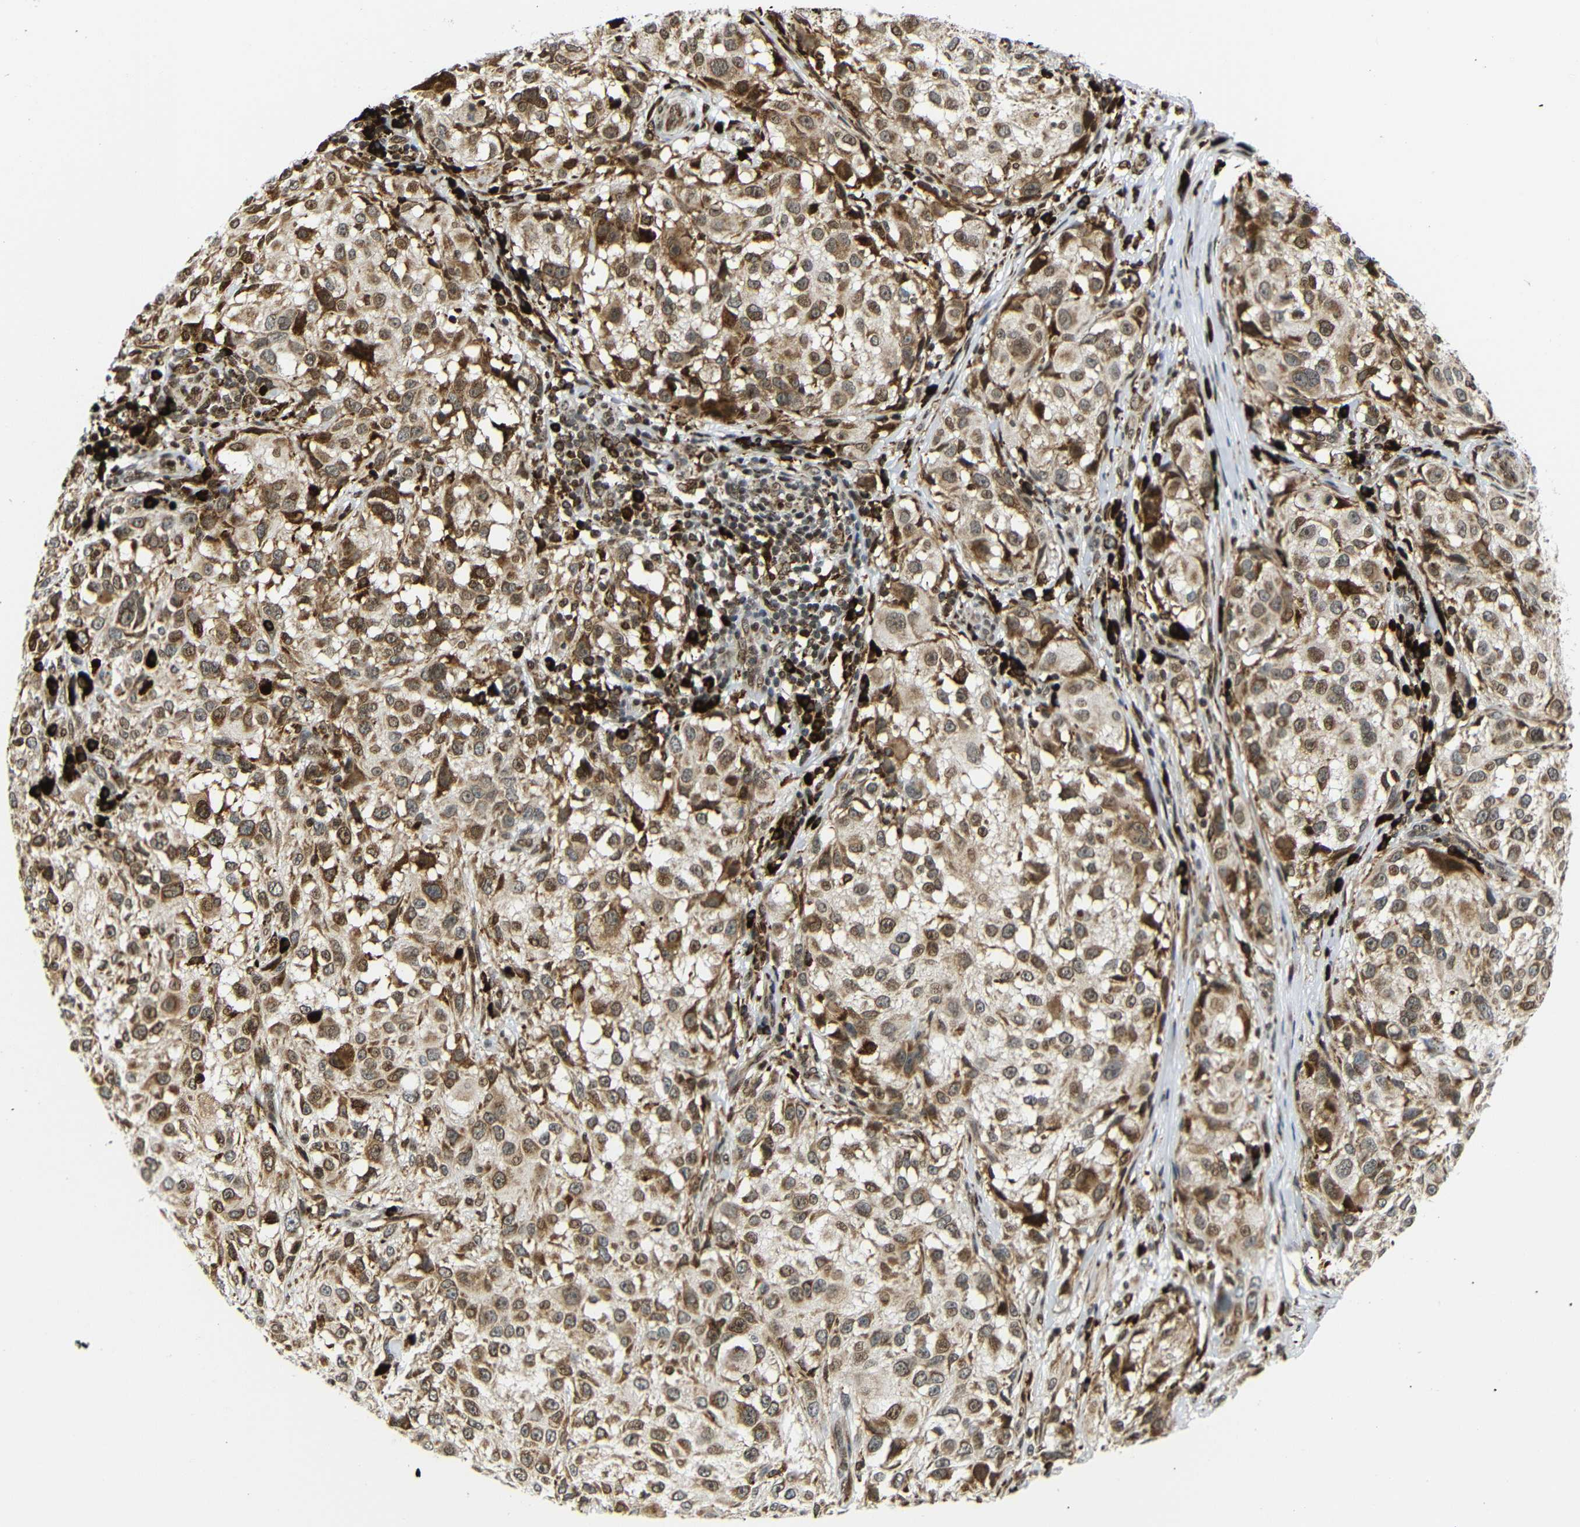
{"staining": {"intensity": "moderate", "quantity": ">75%", "location": "cytoplasmic/membranous,nuclear"}, "tissue": "melanoma", "cell_type": "Tumor cells", "image_type": "cancer", "snomed": [{"axis": "morphology", "description": "Necrosis, NOS"}, {"axis": "morphology", "description": "Malignant melanoma, NOS"}, {"axis": "topography", "description": "Skin"}], "caption": "Tumor cells show medium levels of moderate cytoplasmic/membranous and nuclear staining in about >75% of cells in human melanoma.", "gene": "SPCS2", "patient": {"sex": "female", "age": 87}}